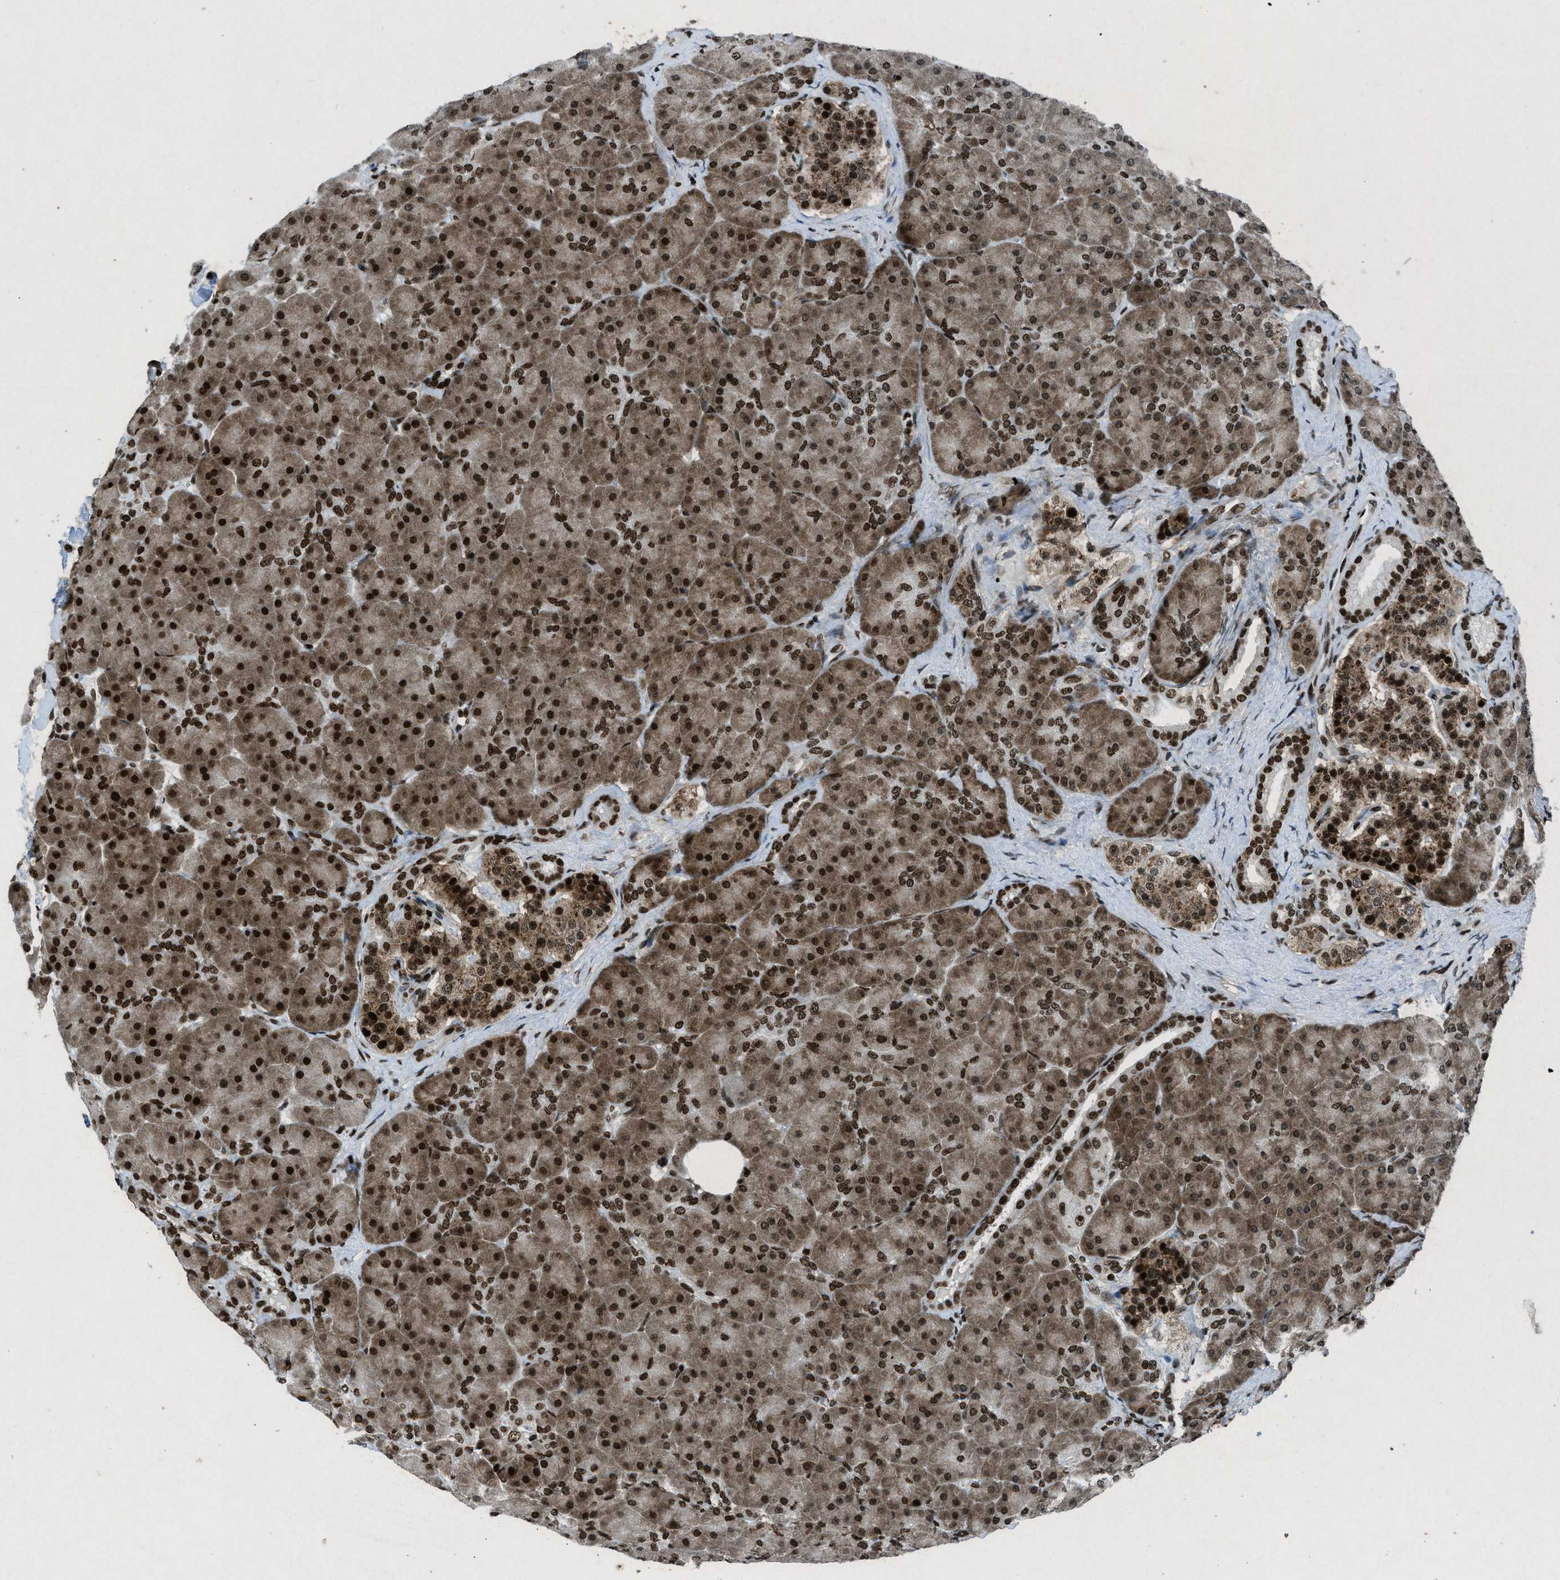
{"staining": {"intensity": "strong", "quantity": ">75%", "location": "cytoplasmic/membranous,nuclear"}, "tissue": "pancreas", "cell_type": "Exocrine glandular cells", "image_type": "normal", "snomed": [{"axis": "morphology", "description": "Normal tissue, NOS"}, {"axis": "topography", "description": "Pancreas"}], "caption": "Exocrine glandular cells show high levels of strong cytoplasmic/membranous,nuclear expression in approximately >75% of cells in benign pancreas. Nuclei are stained in blue.", "gene": "NXF1", "patient": {"sex": "male", "age": 66}}